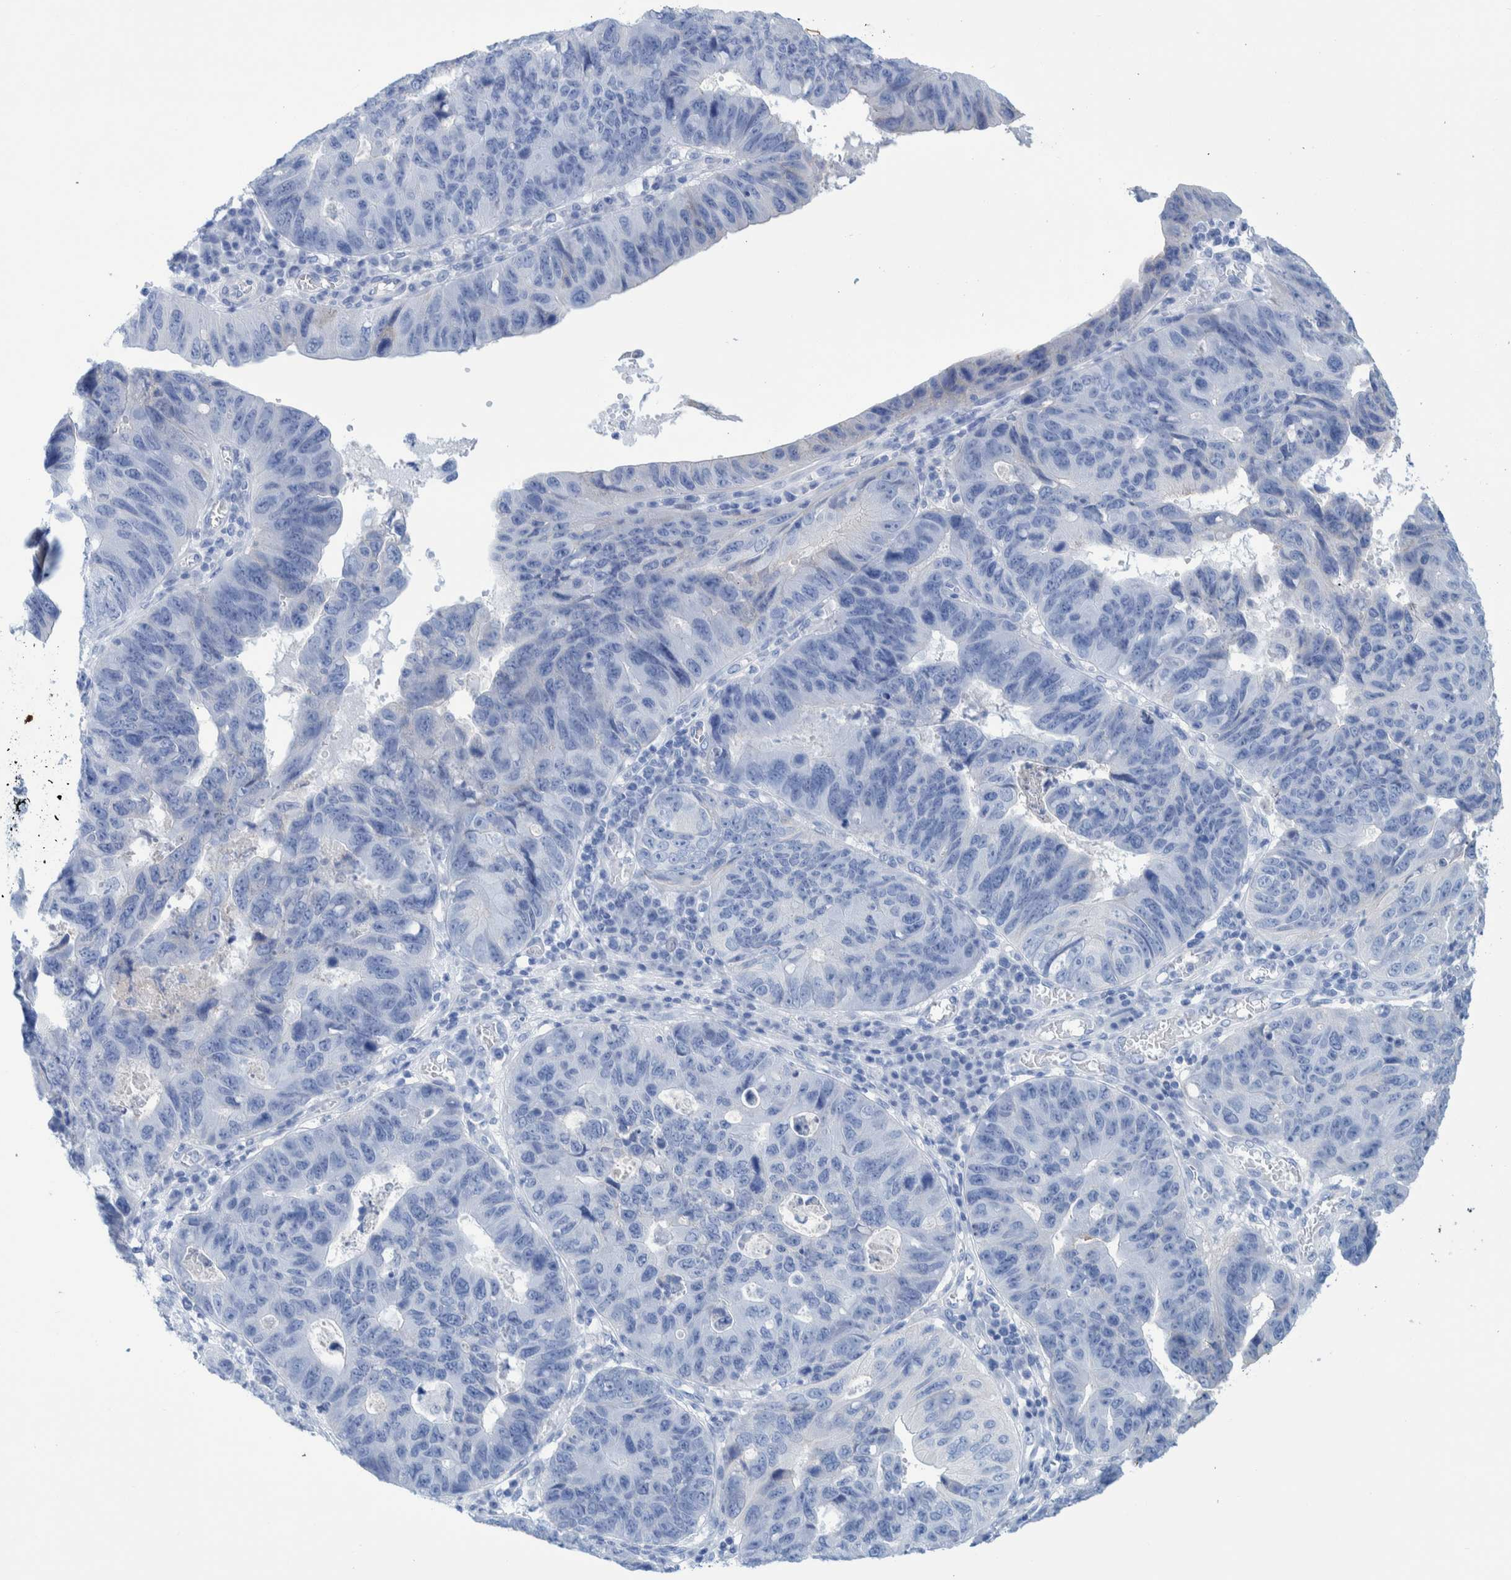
{"staining": {"intensity": "negative", "quantity": "none", "location": "none"}, "tissue": "stomach cancer", "cell_type": "Tumor cells", "image_type": "cancer", "snomed": [{"axis": "morphology", "description": "Adenocarcinoma, NOS"}, {"axis": "topography", "description": "Stomach"}], "caption": "Tumor cells are negative for brown protein staining in stomach cancer (adenocarcinoma).", "gene": "PERP", "patient": {"sex": "male", "age": 59}}